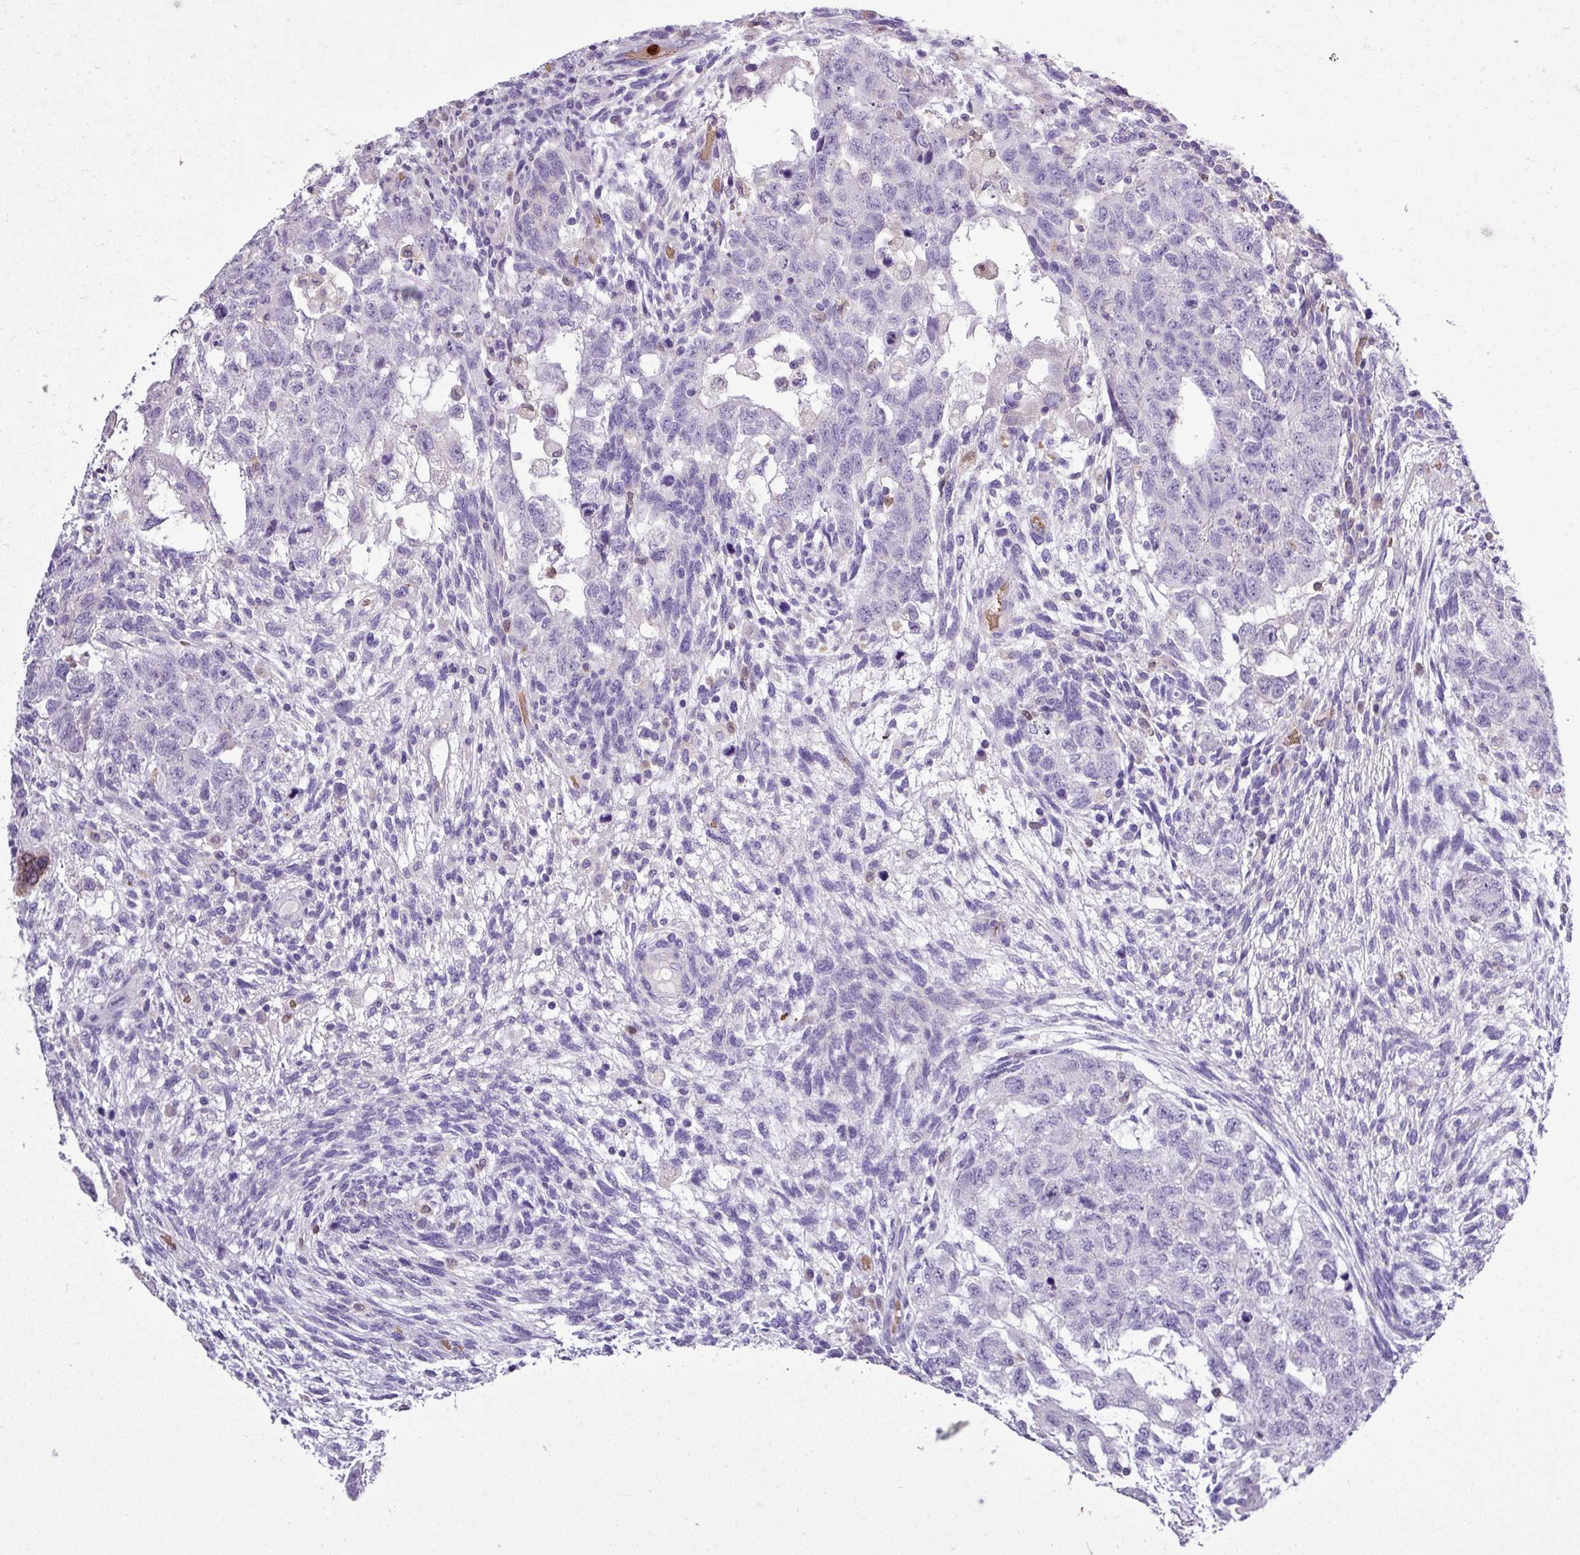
{"staining": {"intensity": "negative", "quantity": "none", "location": "none"}, "tissue": "testis cancer", "cell_type": "Tumor cells", "image_type": "cancer", "snomed": [{"axis": "morphology", "description": "Normal tissue, NOS"}, {"axis": "morphology", "description": "Carcinoma, Embryonal, NOS"}, {"axis": "topography", "description": "Testis"}], "caption": "Histopathology image shows no significant protein expression in tumor cells of testis cancer.", "gene": "MGAT4B", "patient": {"sex": "male", "age": 36}}